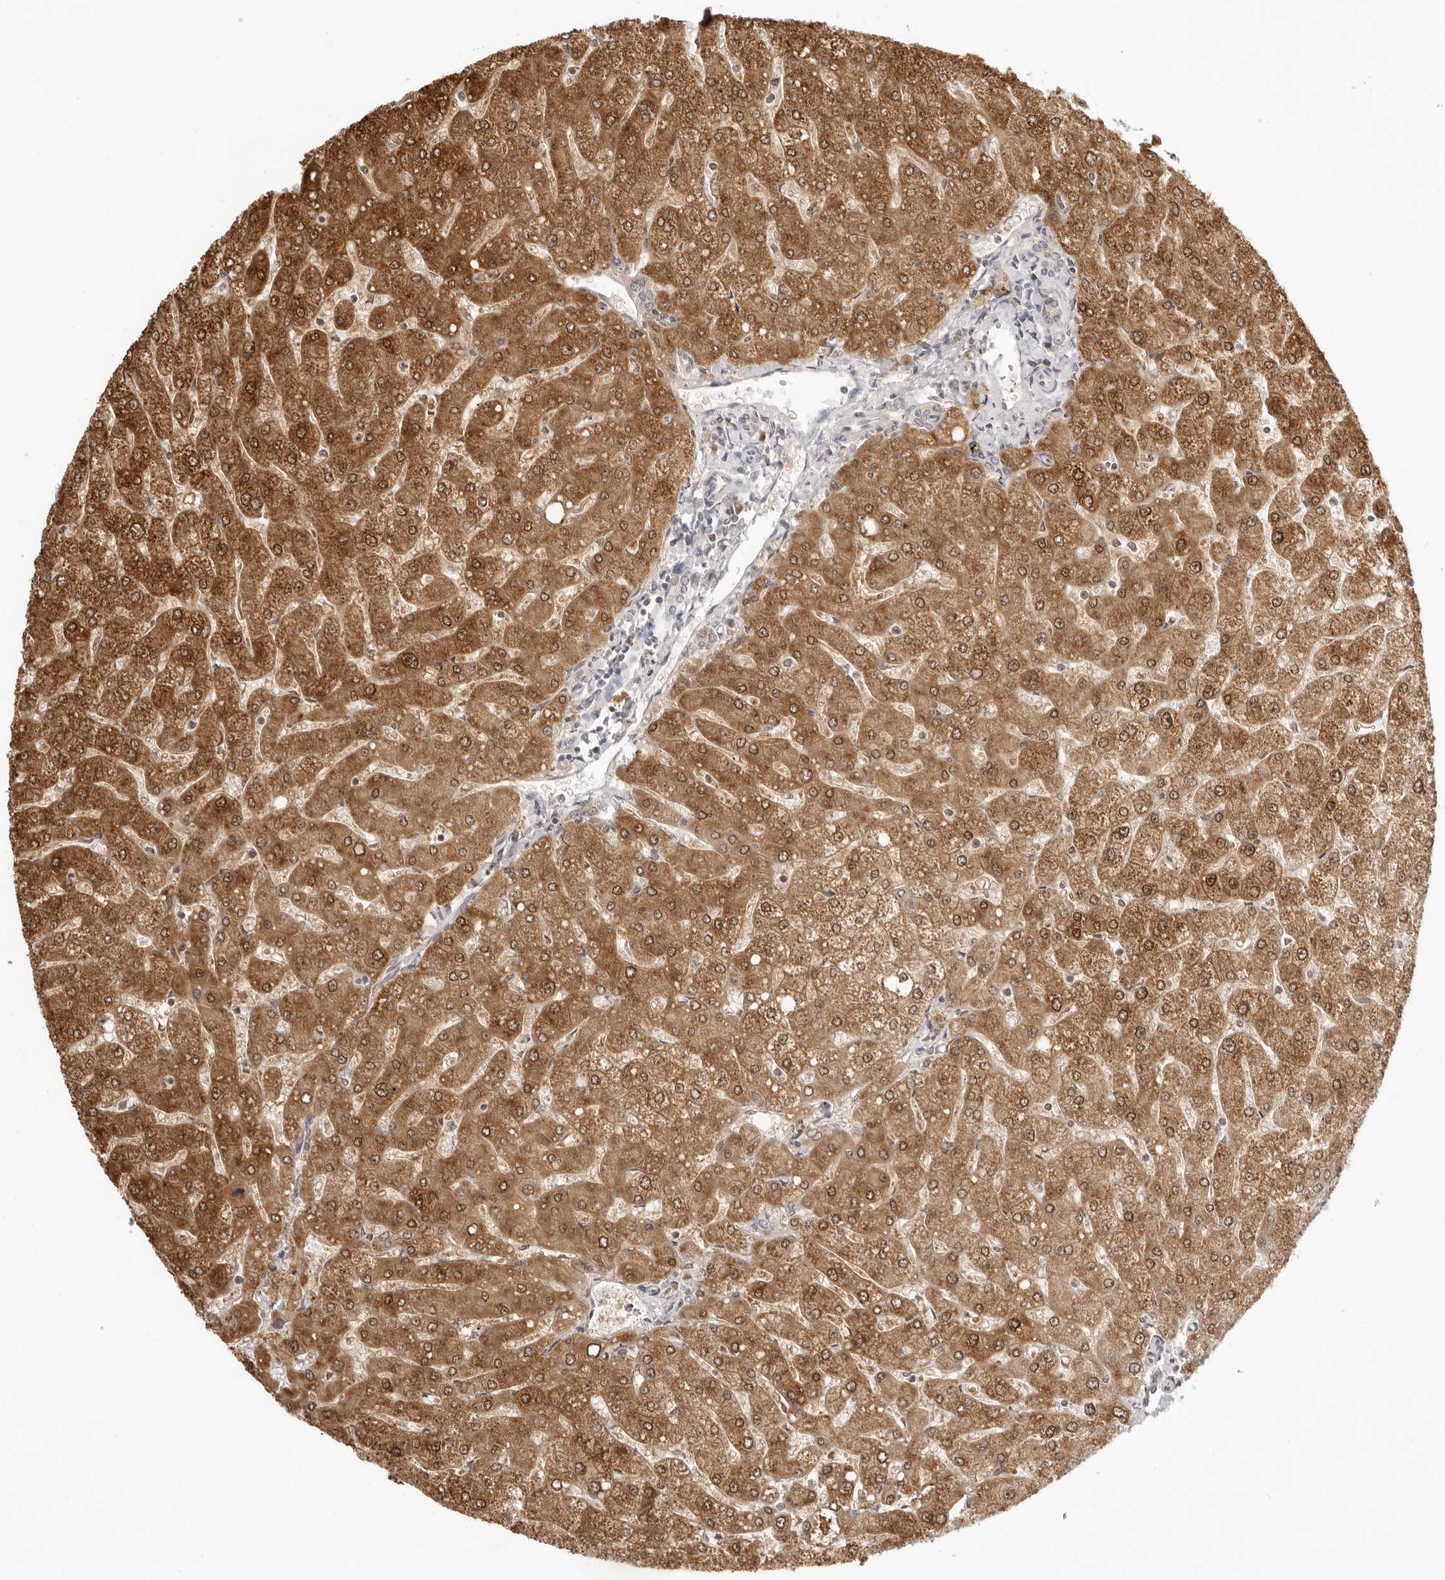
{"staining": {"intensity": "negative", "quantity": "none", "location": "none"}, "tissue": "liver", "cell_type": "Cholangiocytes", "image_type": "normal", "snomed": [{"axis": "morphology", "description": "Normal tissue, NOS"}, {"axis": "topography", "description": "Liver"}], "caption": "DAB (3,3'-diaminobenzidine) immunohistochemical staining of unremarkable human liver exhibits no significant expression in cholangiocytes.", "gene": "FDPS", "patient": {"sex": "male", "age": 55}}